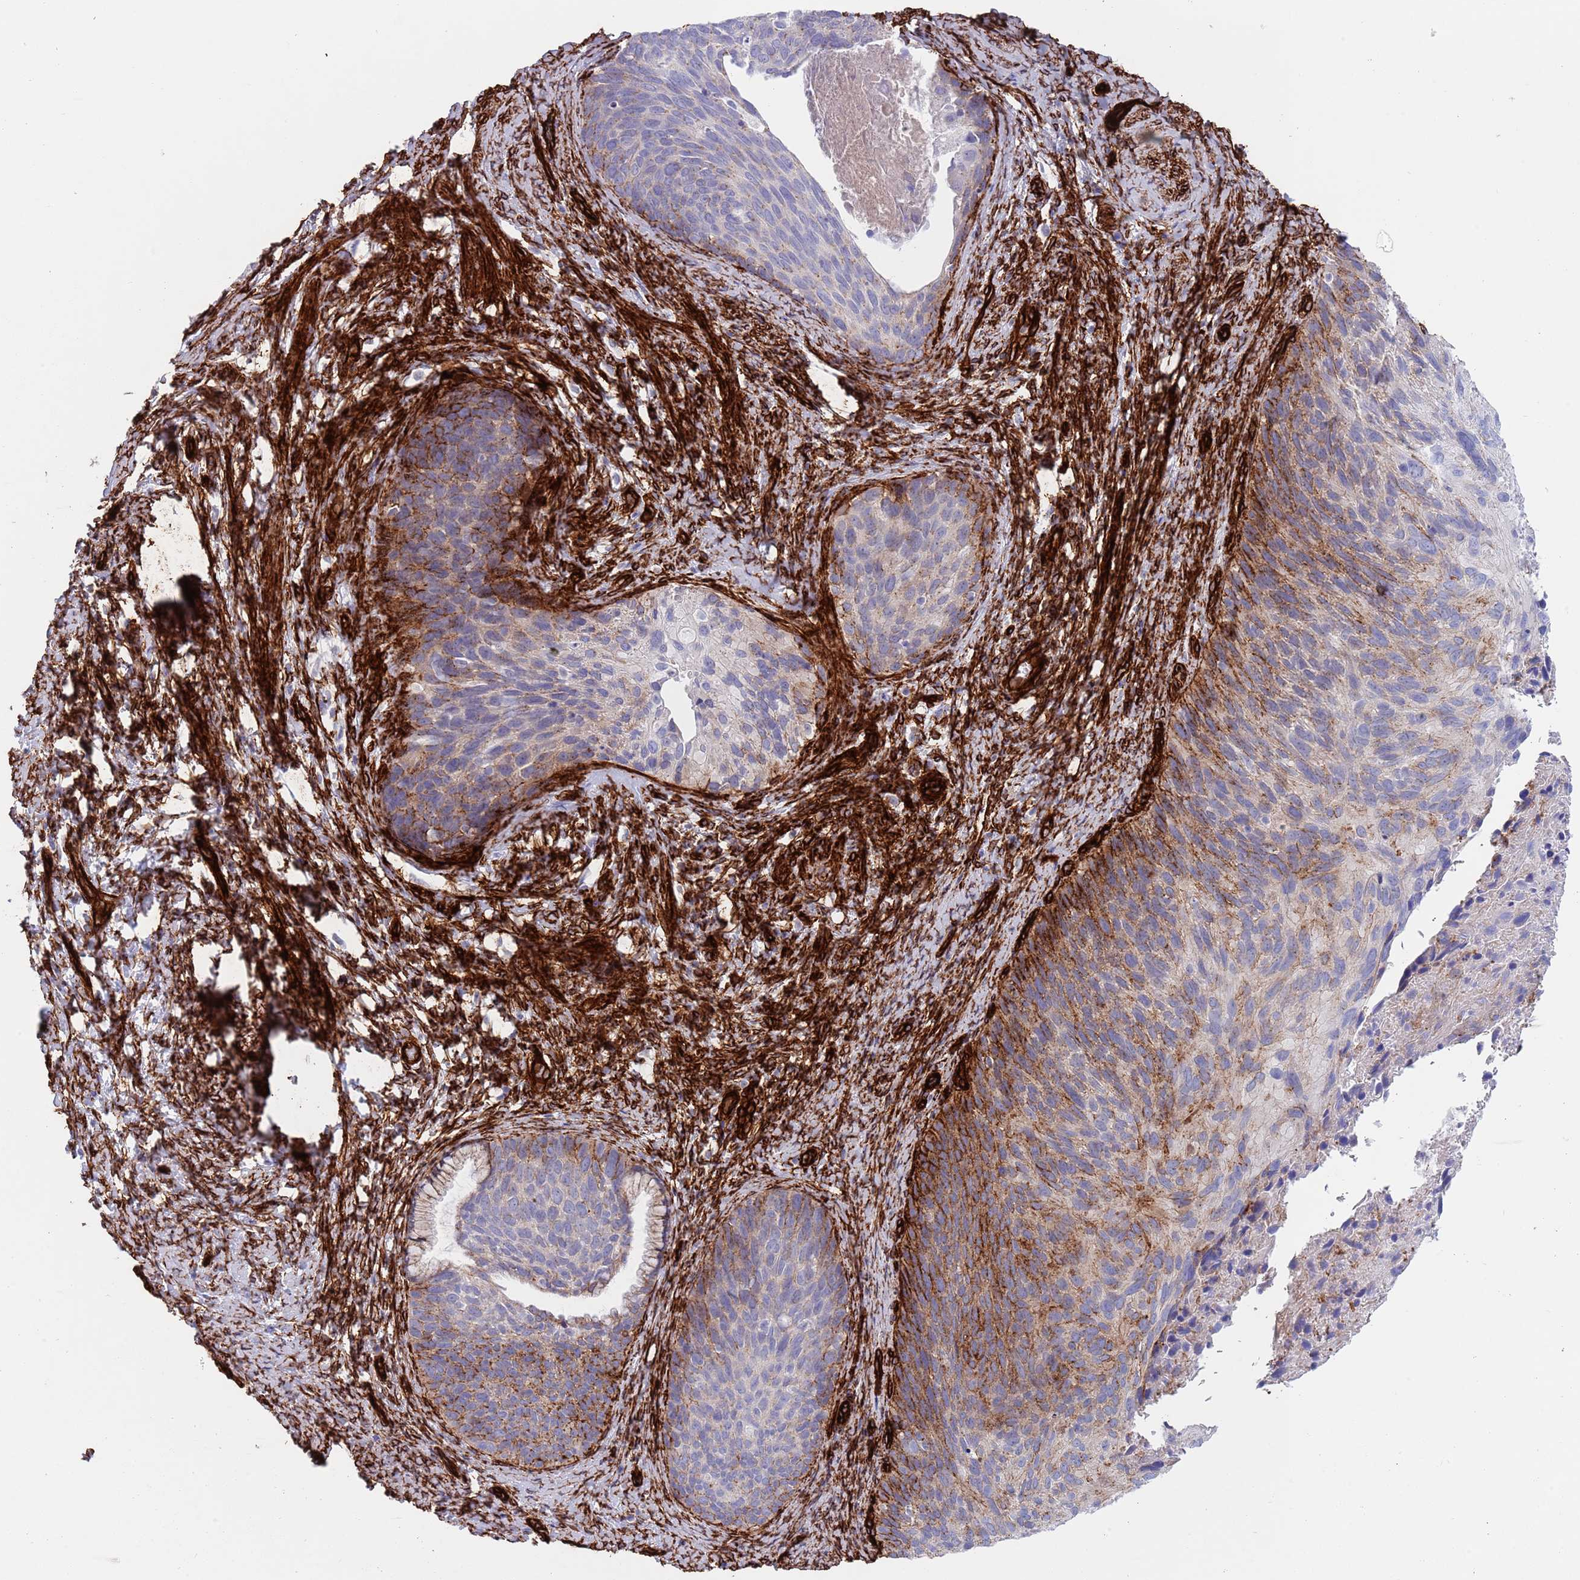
{"staining": {"intensity": "strong", "quantity": "25%-75%", "location": "cytoplasmic/membranous"}, "tissue": "cervical cancer", "cell_type": "Tumor cells", "image_type": "cancer", "snomed": [{"axis": "morphology", "description": "Squamous cell carcinoma, NOS"}, {"axis": "topography", "description": "Cervix"}], "caption": "Strong cytoplasmic/membranous expression is appreciated in approximately 25%-75% of tumor cells in cervical squamous cell carcinoma.", "gene": "CAV2", "patient": {"sex": "female", "age": 80}}